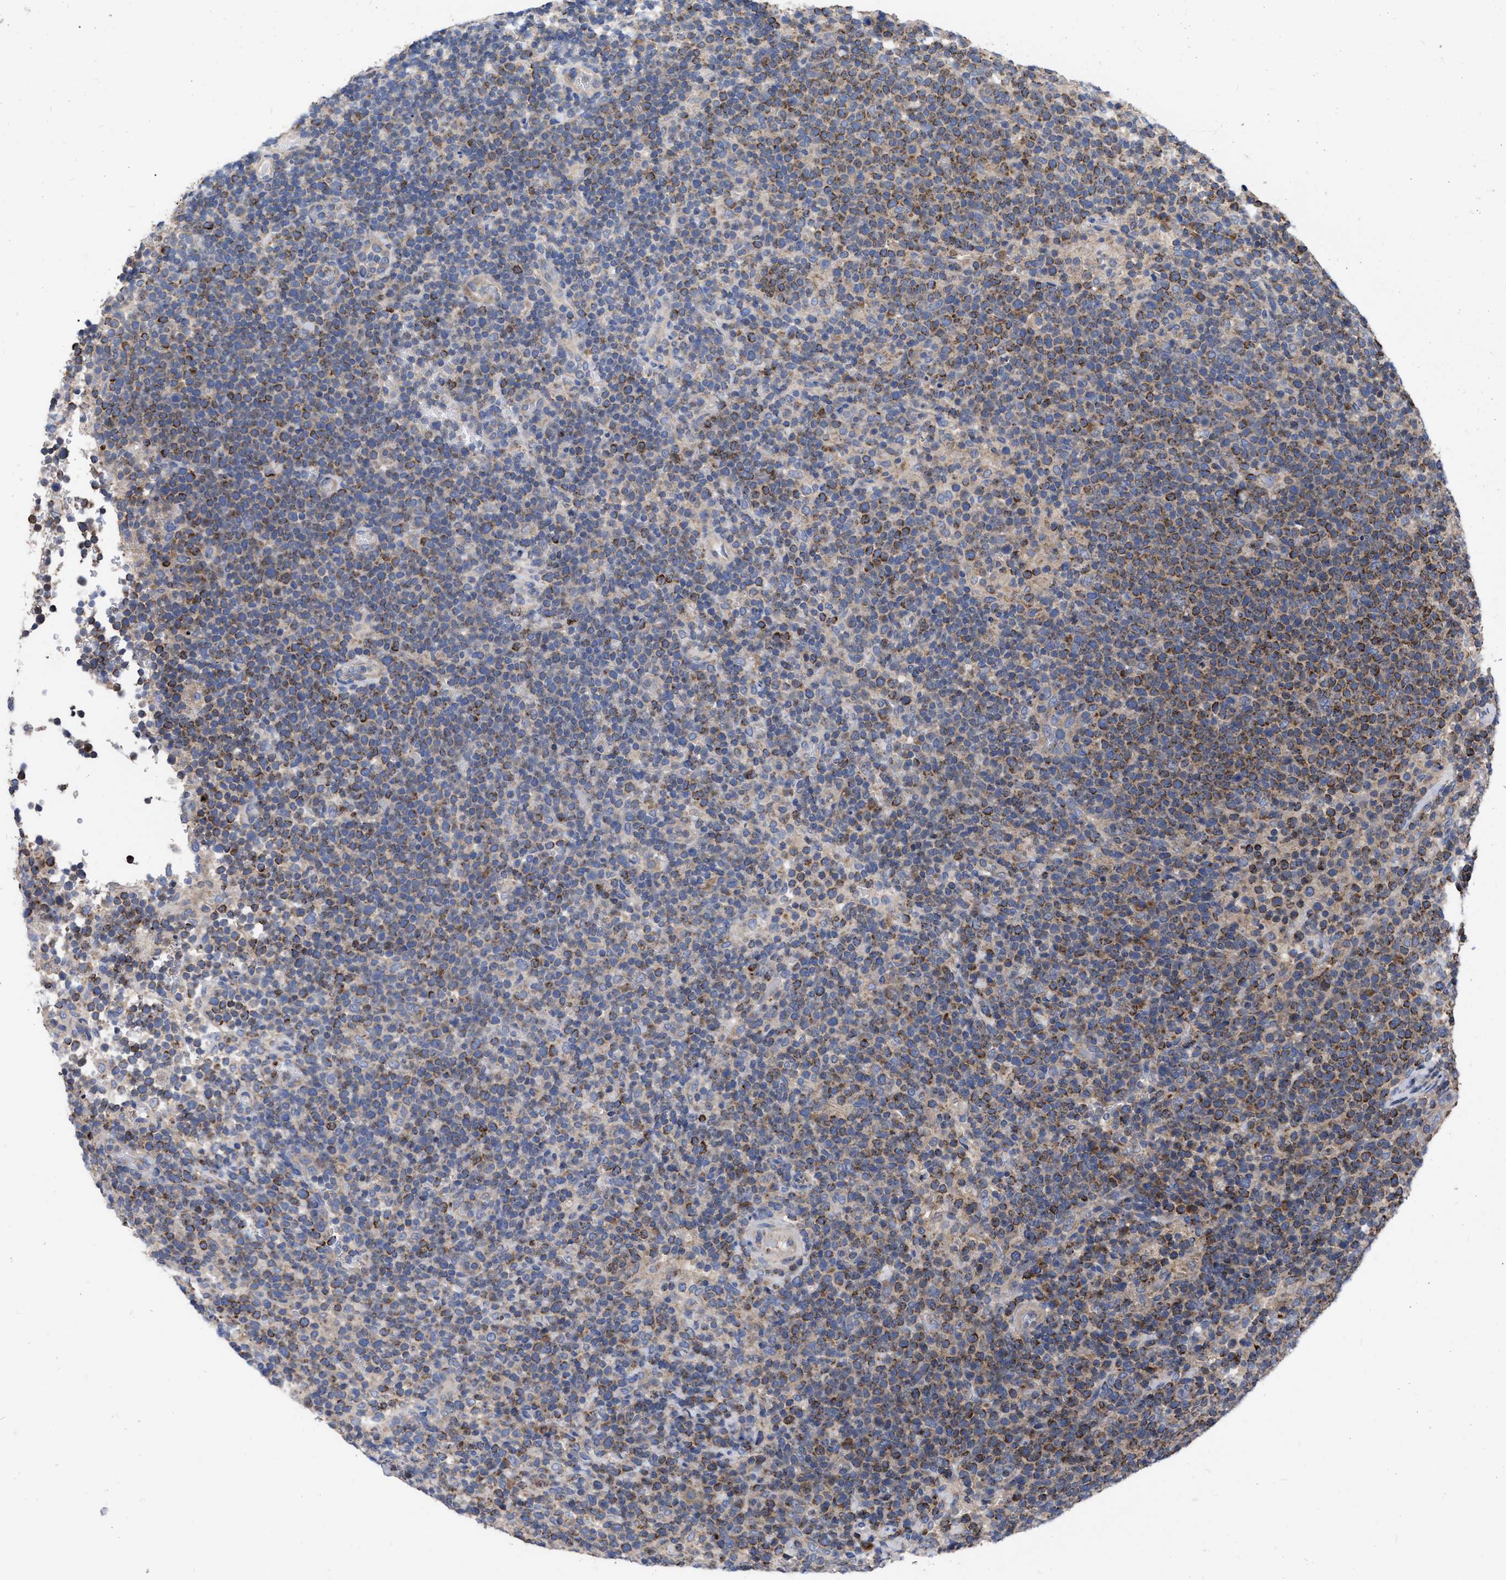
{"staining": {"intensity": "moderate", "quantity": ">75%", "location": "cytoplasmic/membranous"}, "tissue": "lymphoma", "cell_type": "Tumor cells", "image_type": "cancer", "snomed": [{"axis": "morphology", "description": "Malignant lymphoma, non-Hodgkin's type, High grade"}, {"axis": "topography", "description": "Lymph node"}], "caption": "Immunohistochemical staining of high-grade malignant lymphoma, non-Hodgkin's type reveals medium levels of moderate cytoplasmic/membranous protein positivity in about >75% of tumor cells.", "gene": "CDKN2C", "patient": {"sex": "male", "age": 61}}